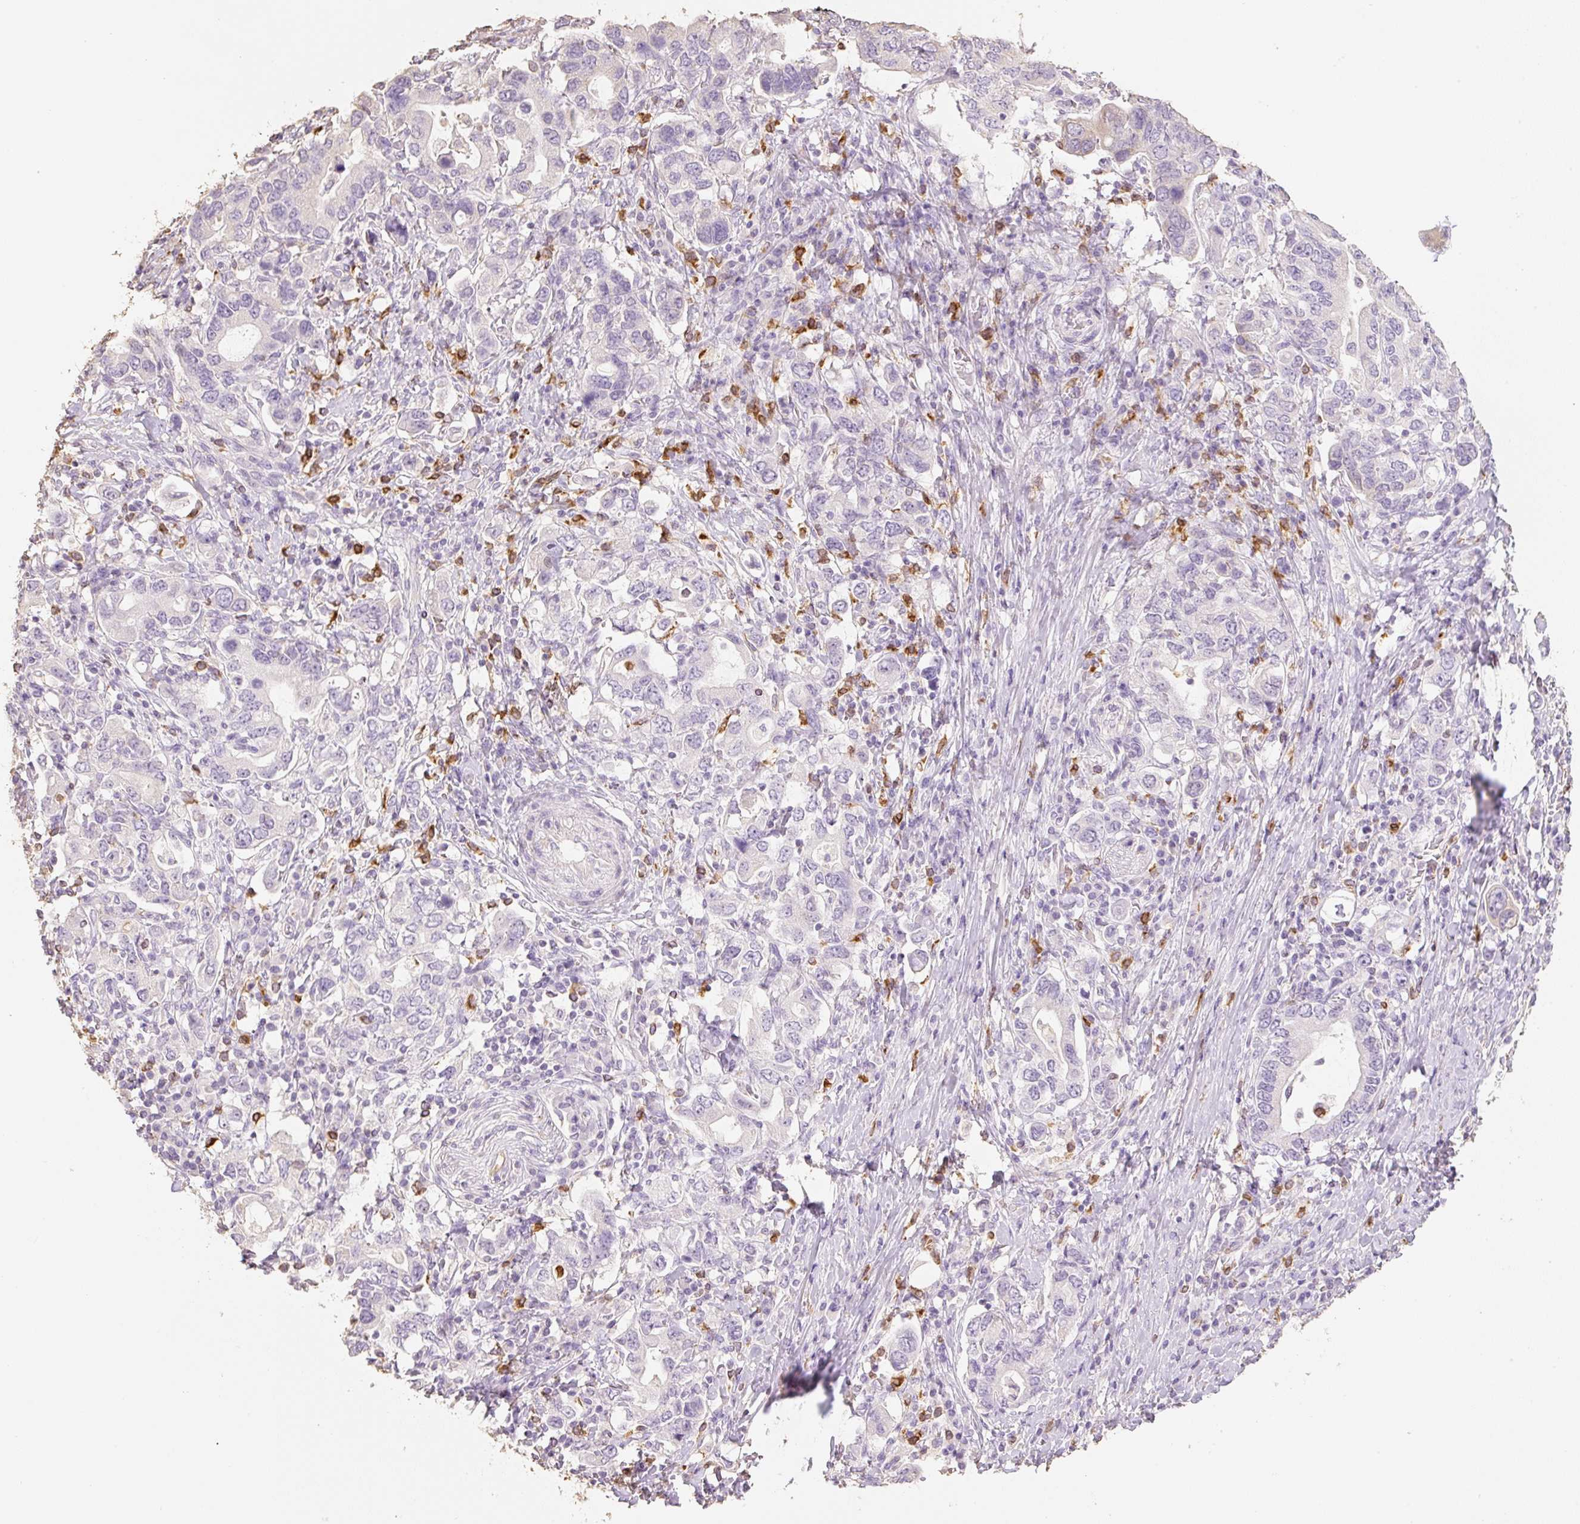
{"staining": {"intensity": "negative", "quantity": "none", "location": "none"}, "tissue": "stomach cancer", "cell_type": "Tumor cells", "image_type": "cancer", "snomed": [{"axis": "morphology", "description": "Adenocarcinoma, NOS"}, {"axis": "topography", "description": "Stomach, upper"}, {"axis": "topography", "description": "Stomach"}], "caption": "IHC image of neoplastic tissue: stomach adenocarcinoma stained with DAB displays no significant protein positivity in tumor cells.", "gene": "MBOAT7", "patient": {"sex": "male", "age": 62}}